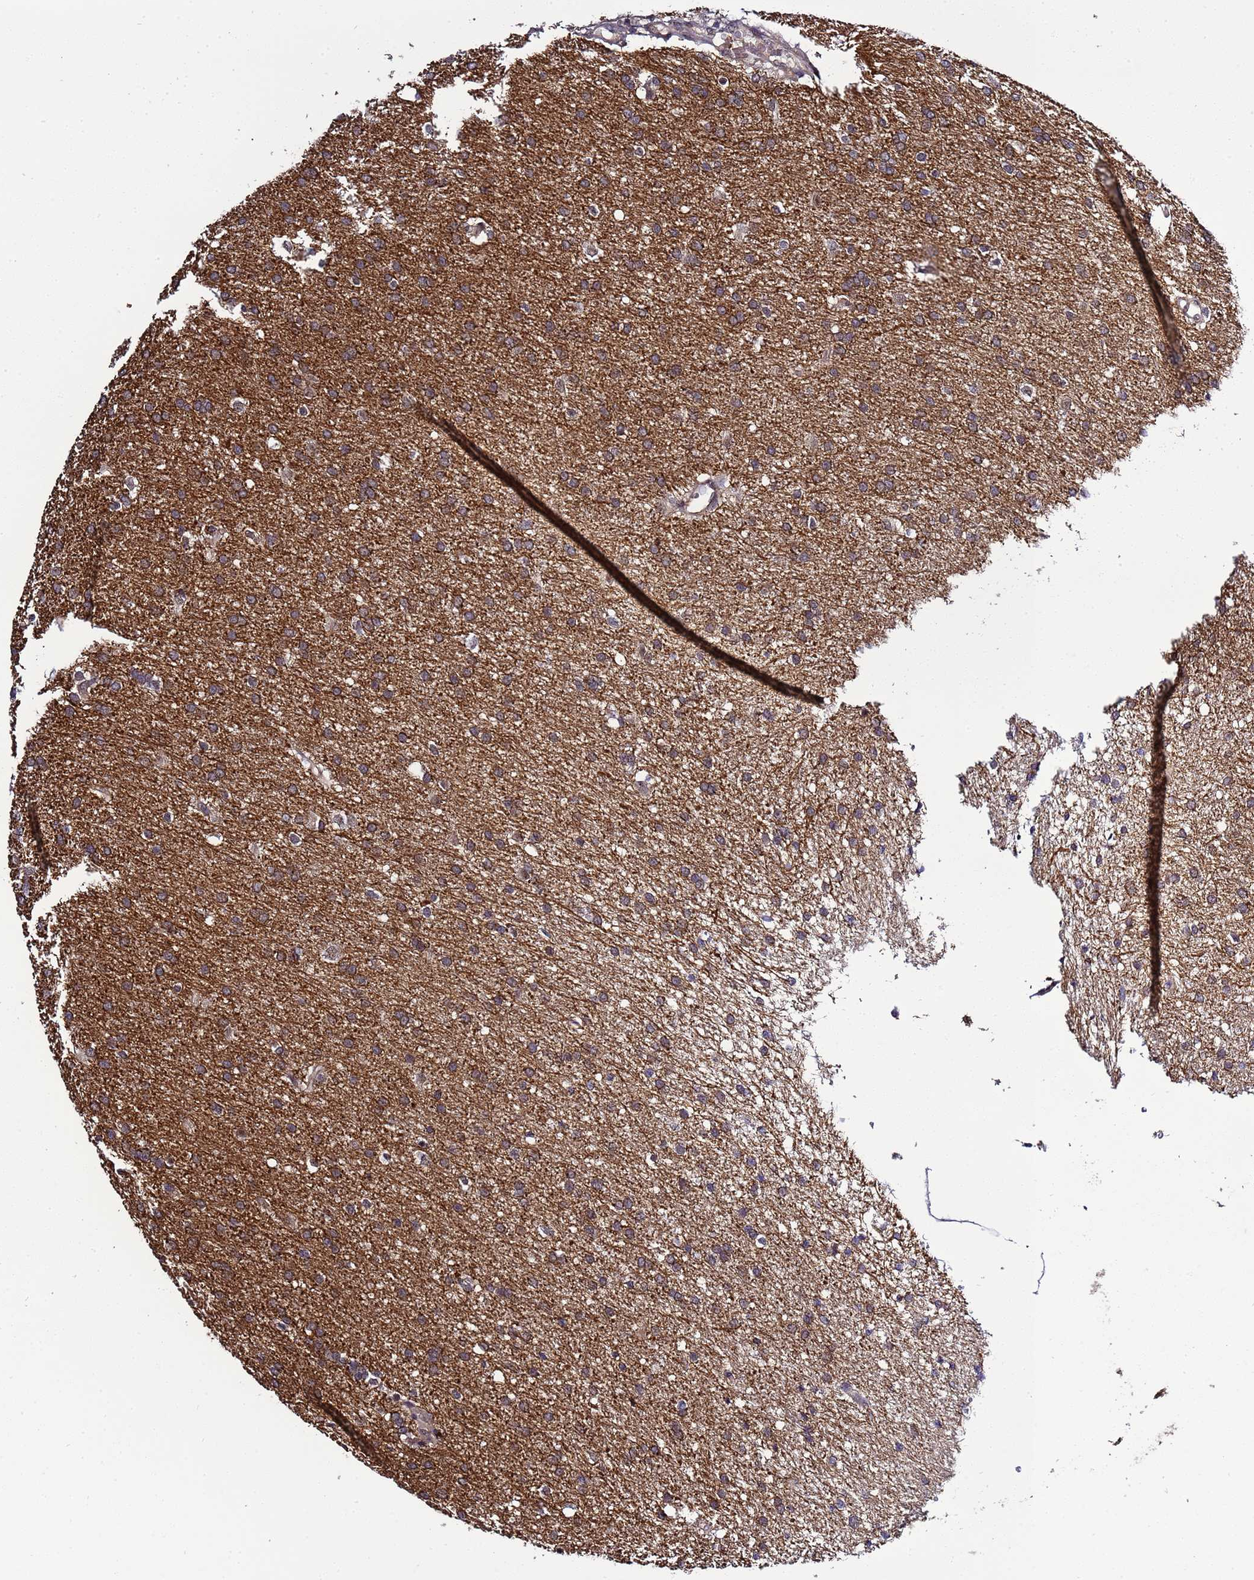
{"staining": {"intensity": "moderate", "quantity": "25%-75%", "location": "cytoplasmic/membranous"}, "tissue": "glioma", "cell_type": "Tumor cells", "image_type": "cancer", "snomed": [{"axis": "morphology", "description": "Glioma, malignant, High grade"}, {"axis": "topography", "description": "Brain"}], "caption": "Moderate cytoplasmic/membranous protein expression is appreciated in approximately 25%-75% of tumor cells in malignant glioma (high-grade).", "gene": "GEN1", "patient": {"sex": "male", "age": 72}}